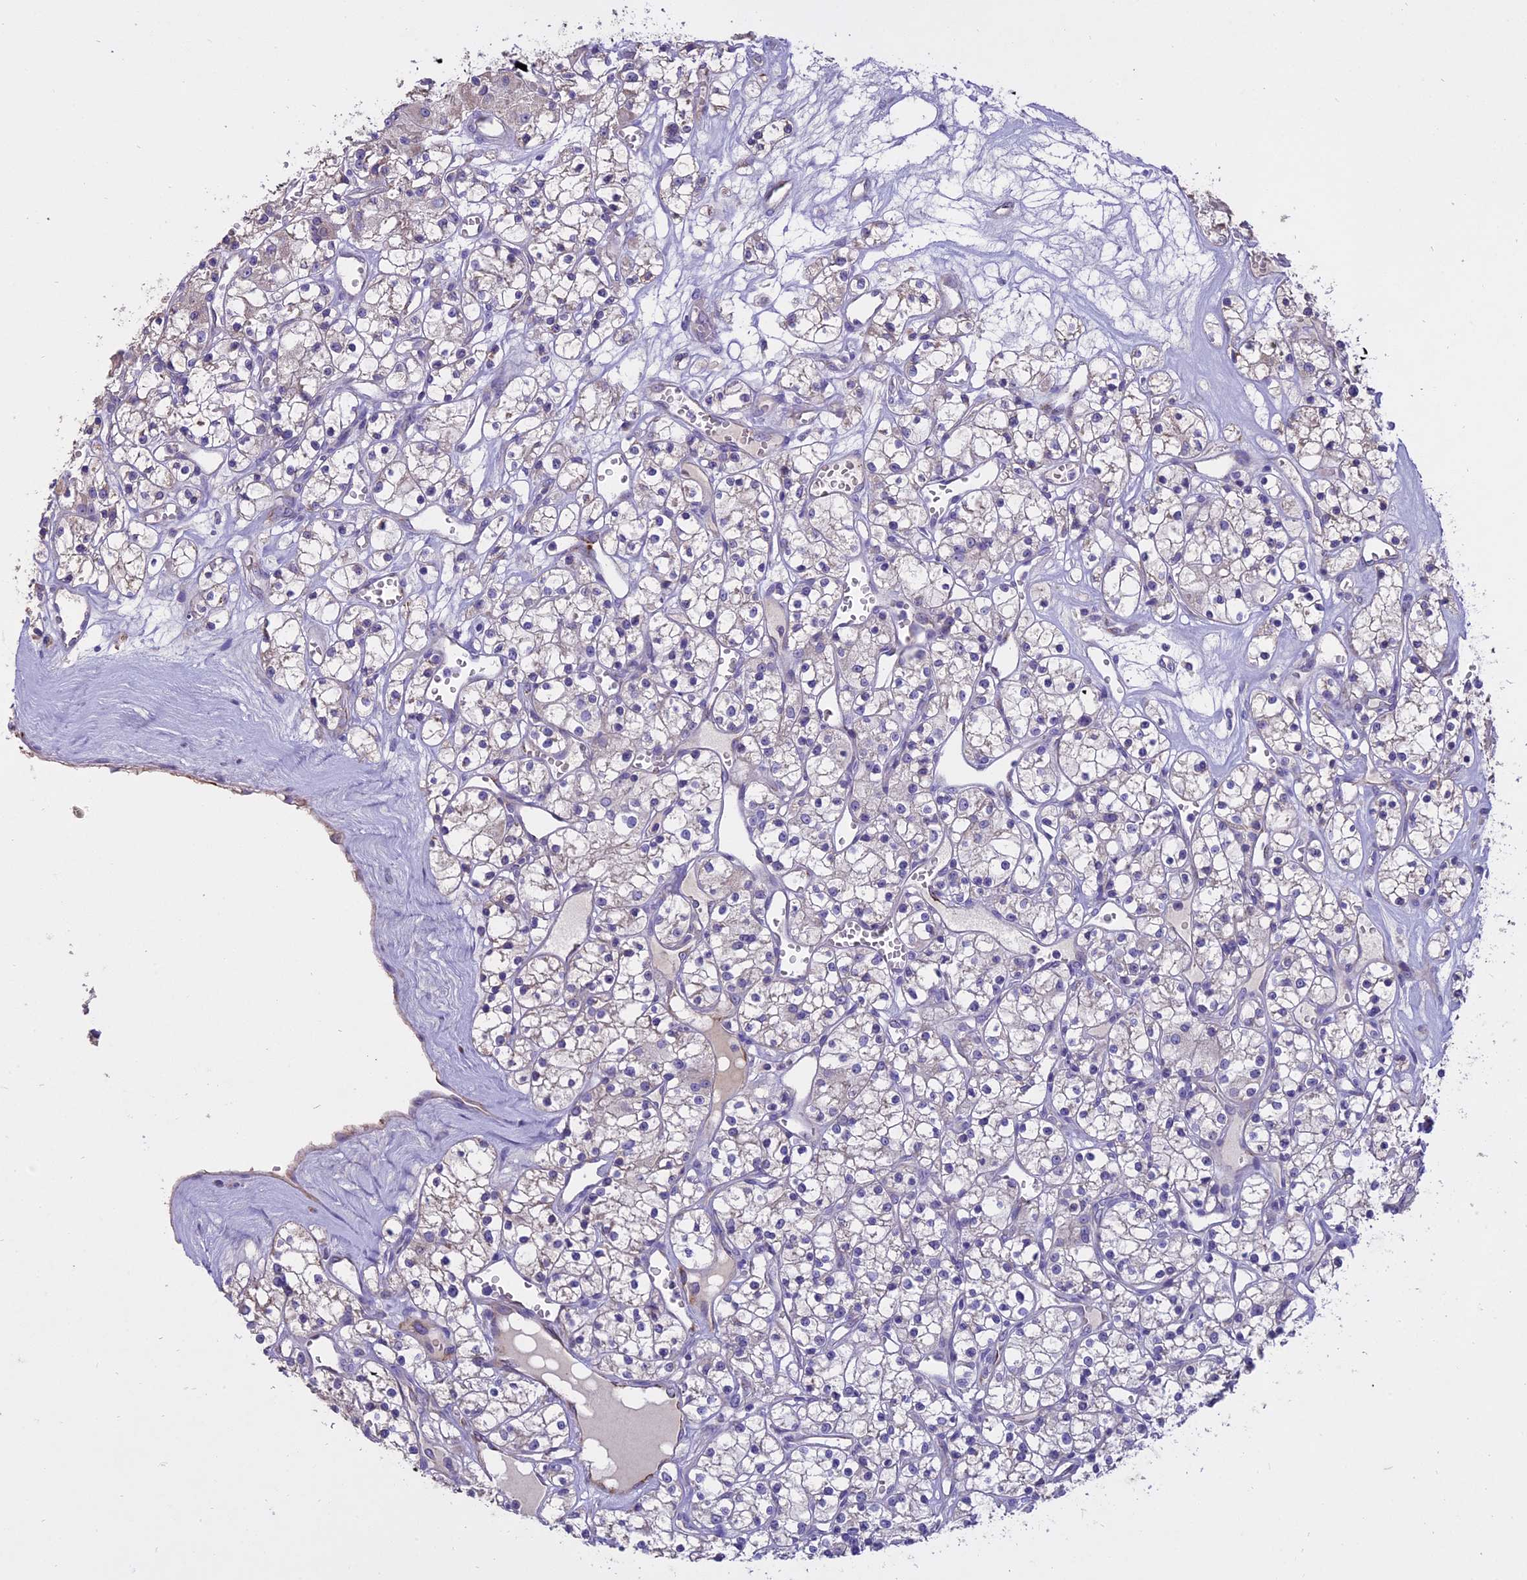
{"staining": {"intensity": "negative", "quantity": "none", "location": "none"}, "tissue": "renal cancer", "cell_type": "Tumor cells", "image_type": "cancer", "snomed": [{"axis": "morphology", "description": "Adenocarcinoma, NOS"}, {"axis": "topography", "description": "Kidney"}], "caption": "Tumor cells show no significant protein staining in renal adenocarcinoma.", "gene": "WFDC2", "patient": {"sex": "female", "age": 59}}